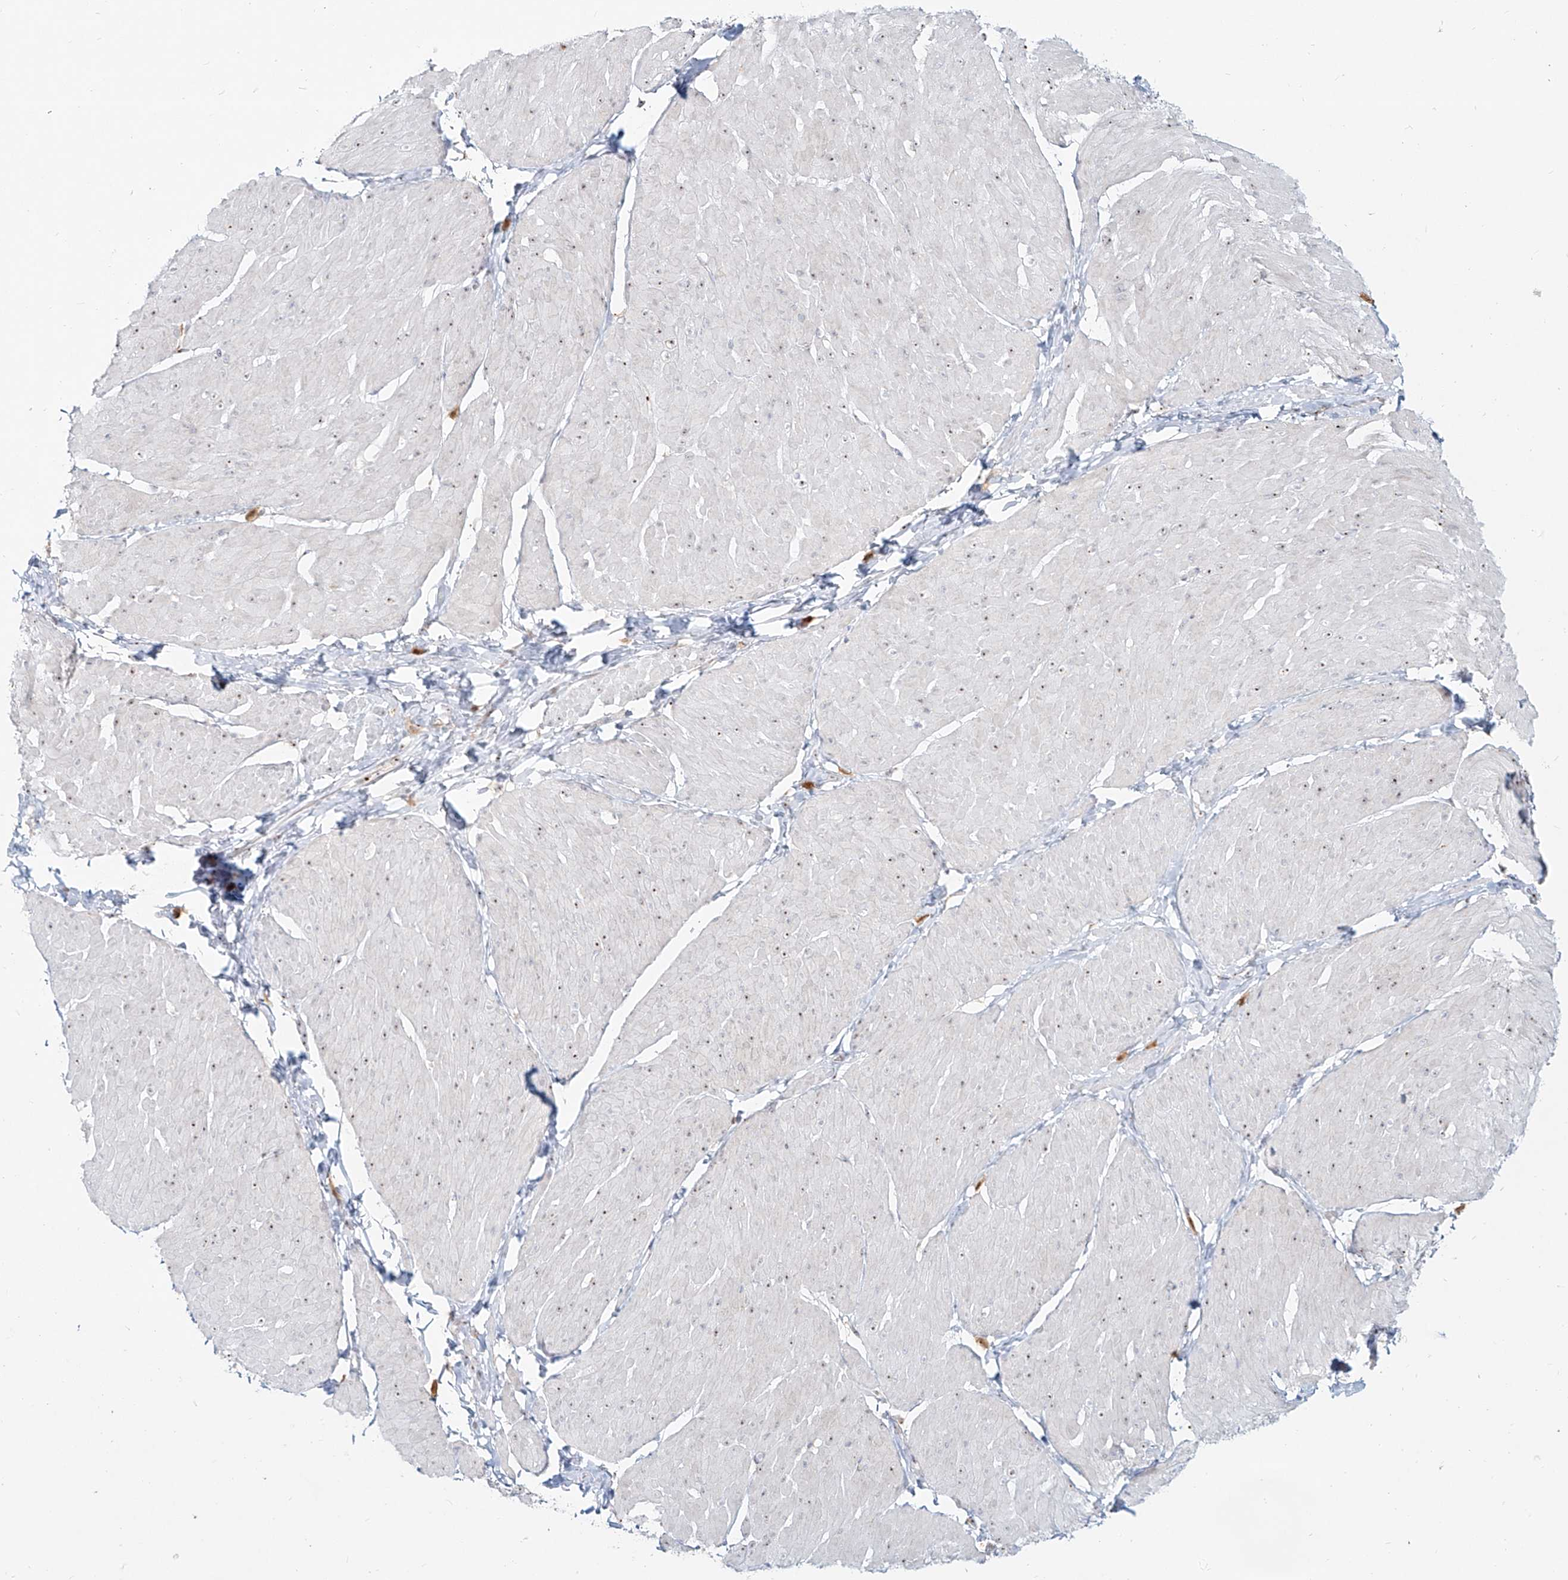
{"staining": {"intensity": "weak", "quantity": ">75%", "location": "nuclear"}, "tissue": "smooth muscle", "cell_type": "Smooth muscle cells", "image_type": "normal", "snomed": [{"axis": "morphology", "description": "Urothelial carcinoma, High grade"}, {"axis": "topography", "description": "Urinary bladder"}], "caption": "Immunohistochemistry (IHC) photomicrograph of benign human smooth muscle stained for a protein (brown), which displays low levels of weak nuclear positivity in approximately >75% of smooth muscle cells.", "gene": "BYSL", "patient": {"sex": "male", "age": 46}}